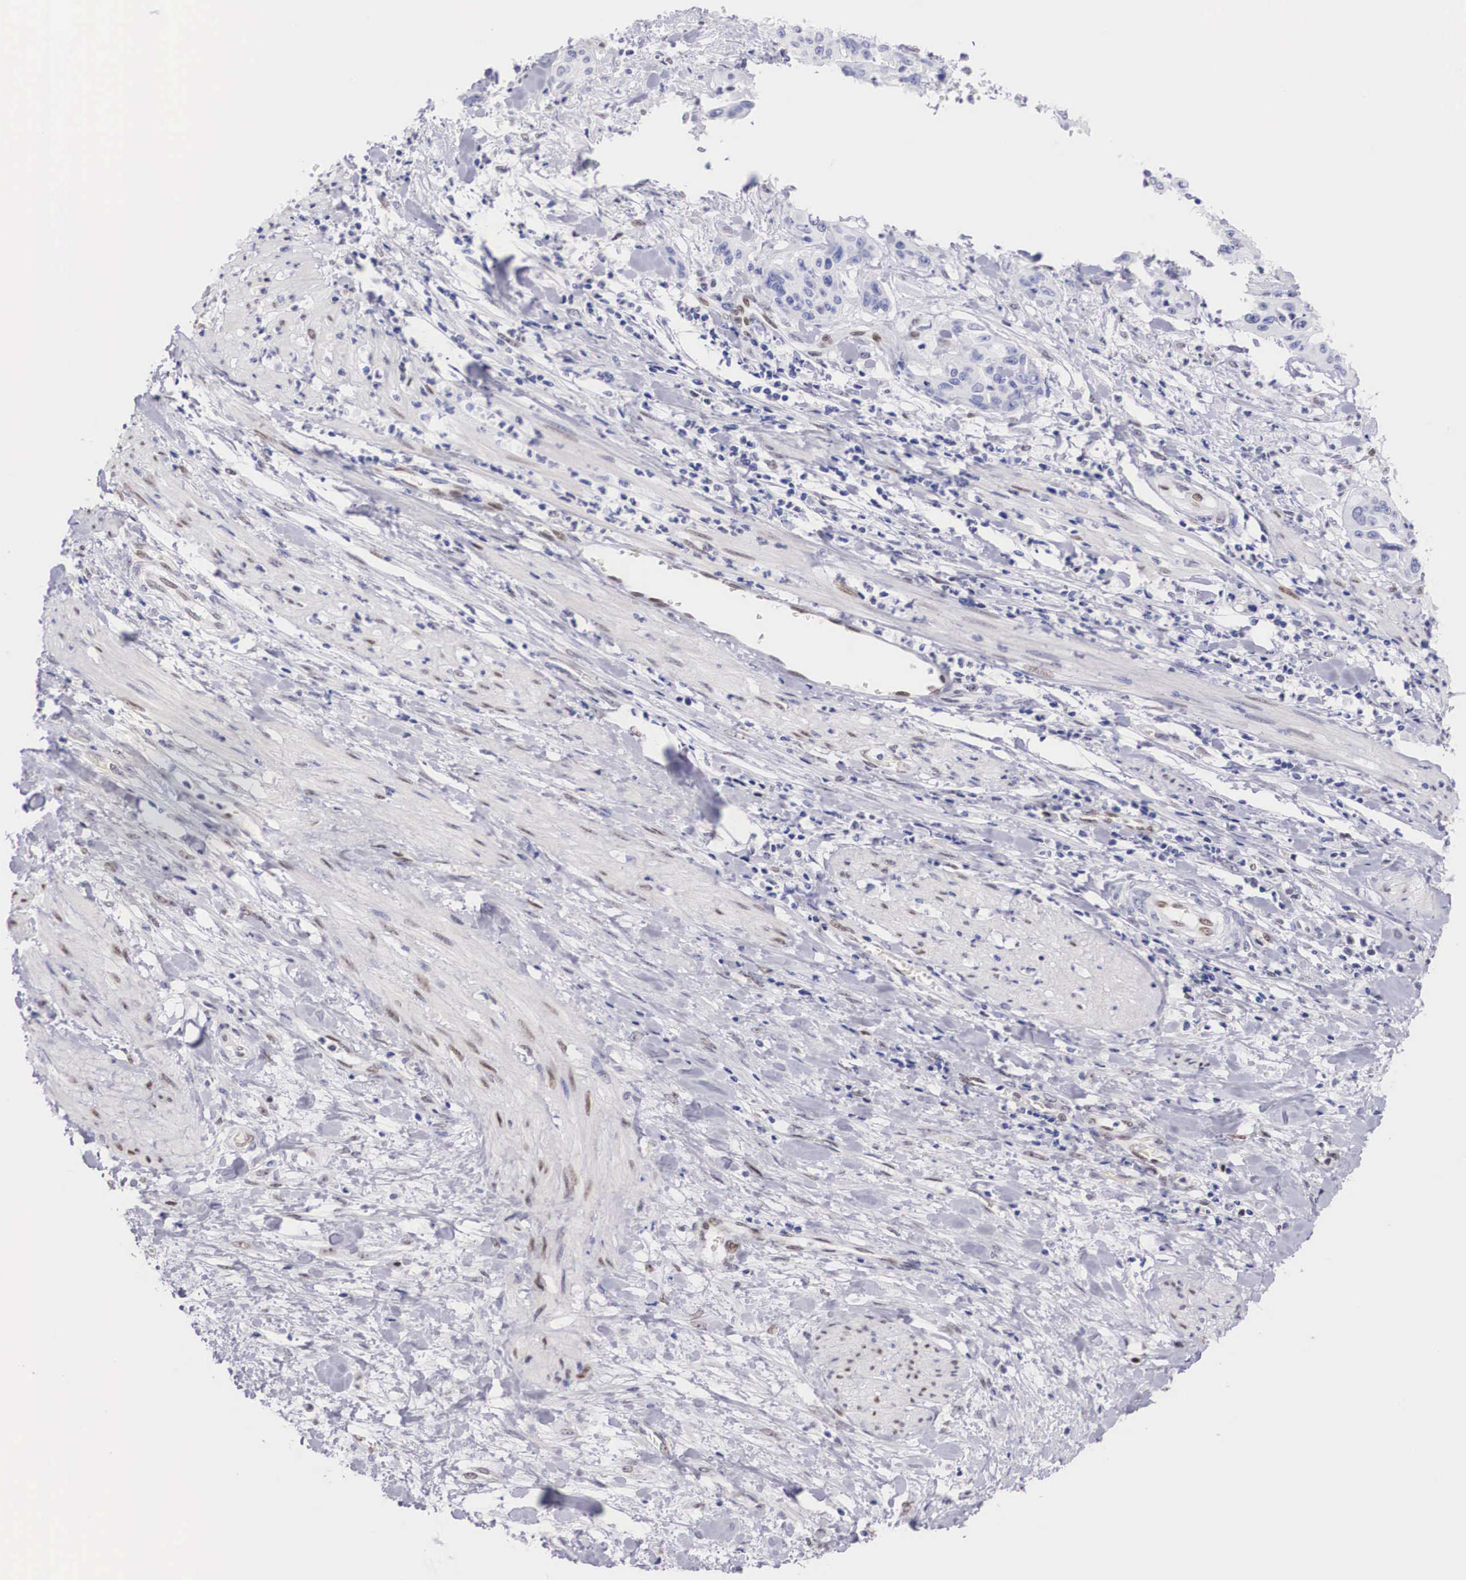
{"staining": {"intensity": "weak", "quantity": "<25%", "location": "nuclear"}, "tissue": "cervical cancer", "cell_type": "Tumor cells", "image_type": "cancer", "snomed": [{"axis": "morphology", "description": "Squamous cell carcinoma, NOS"}, {"axis": "topography", "description": "Cervix"}], "caption": "The IHC histopathology image has no significant expression in tumor cells of squamous cell carcinoma (cervical) tissue. (DAB immunohistochemistry with hematoxylin counter stain).", "gene": "HMGN5", "patient": {"sex": "female", "age": 41}}